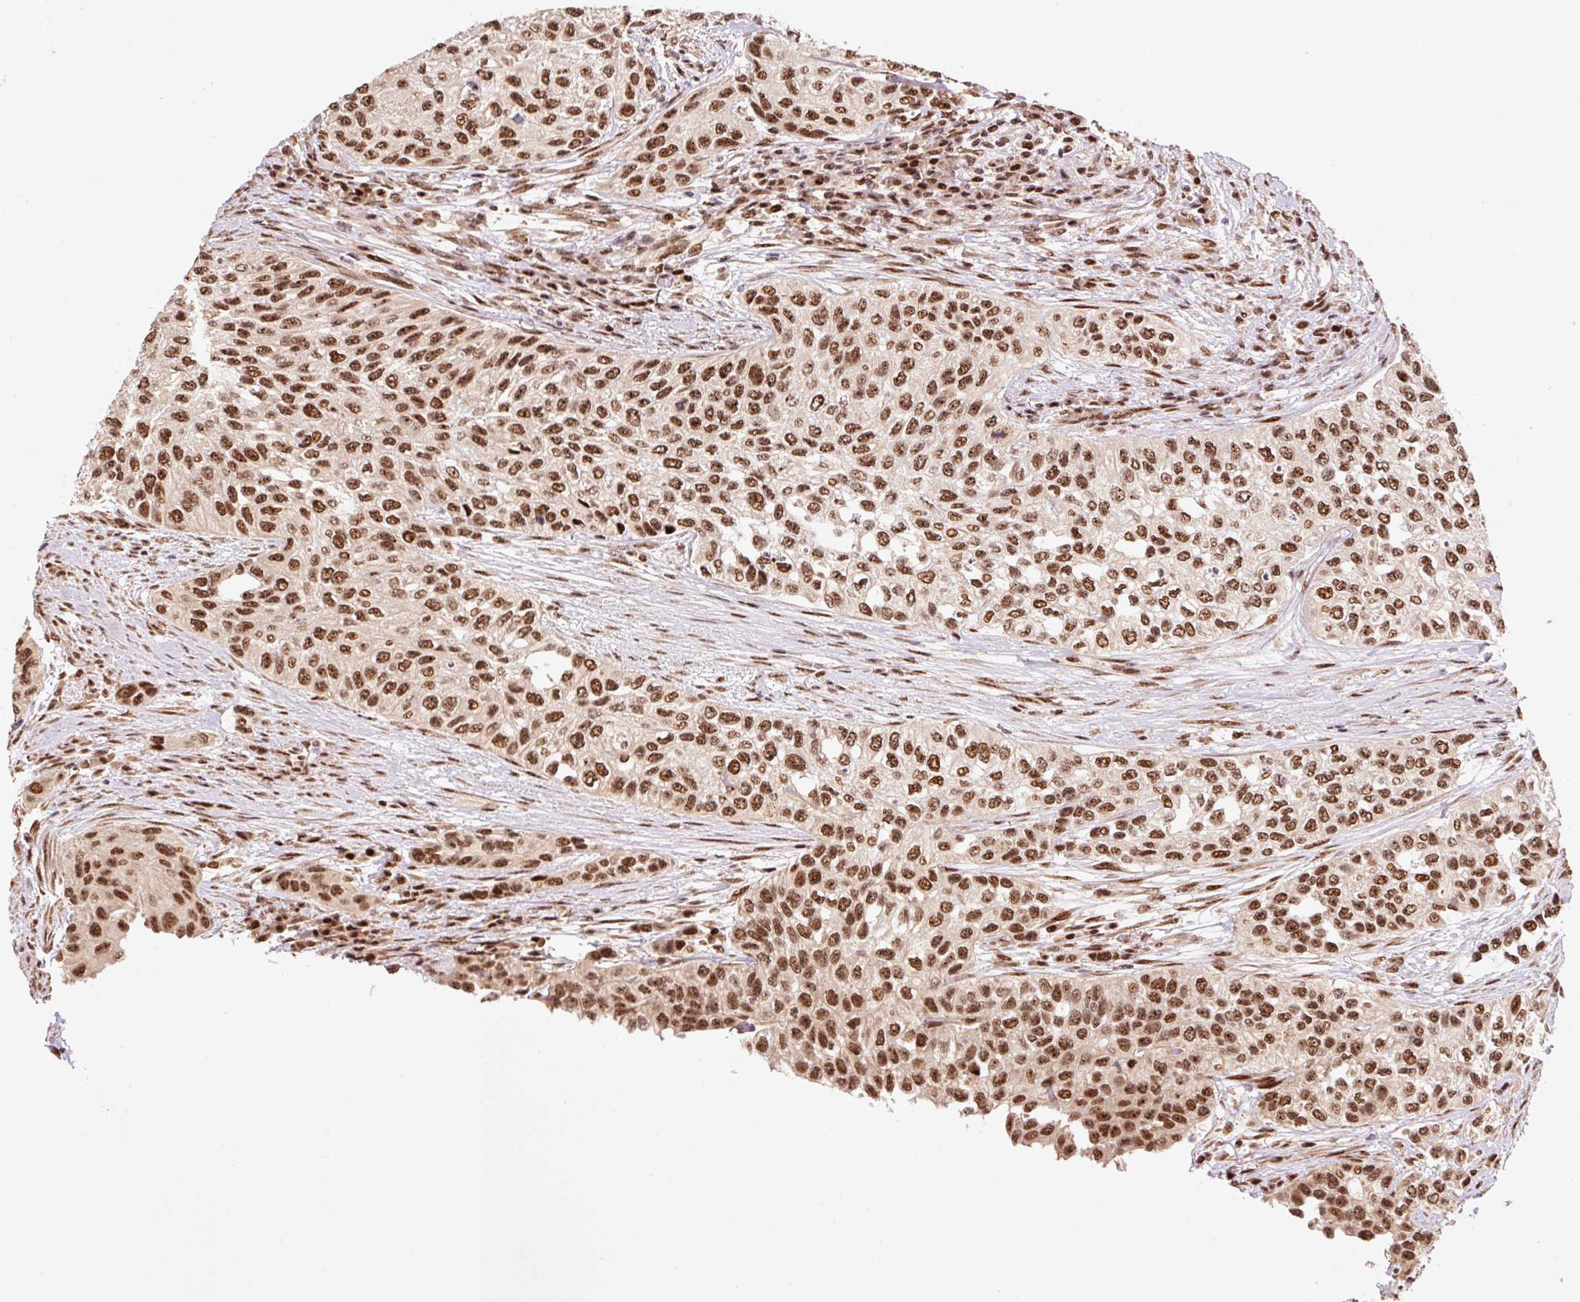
{"staining": {"intensity": "moderate", "quantity": ">75%", "location": "nuclear"}, "tissue": "urothelial cancer", "cell_type": "Tumor cells", "image_type": "cancer", "snomed": [{"axis": "morphology", "description": "Normal tissue, NOS"}, {"axis": "morphology", "description": "Urothelial carcinoma, High grade"}, {"axis": "topography", "description": "Vascular tissue"}, {"axis": "topography", "description": "Urinary bladder"}], "caption": "Immunohistochemistry (IHC) (DAB (3,3'-diaminobenzidine)) staining of urothelial cancer shows moderate nuclear protein staining in approximately >75% of tumor cells.", "gene": "INTS8", "patient": {"sex": "female", "age": 56}}